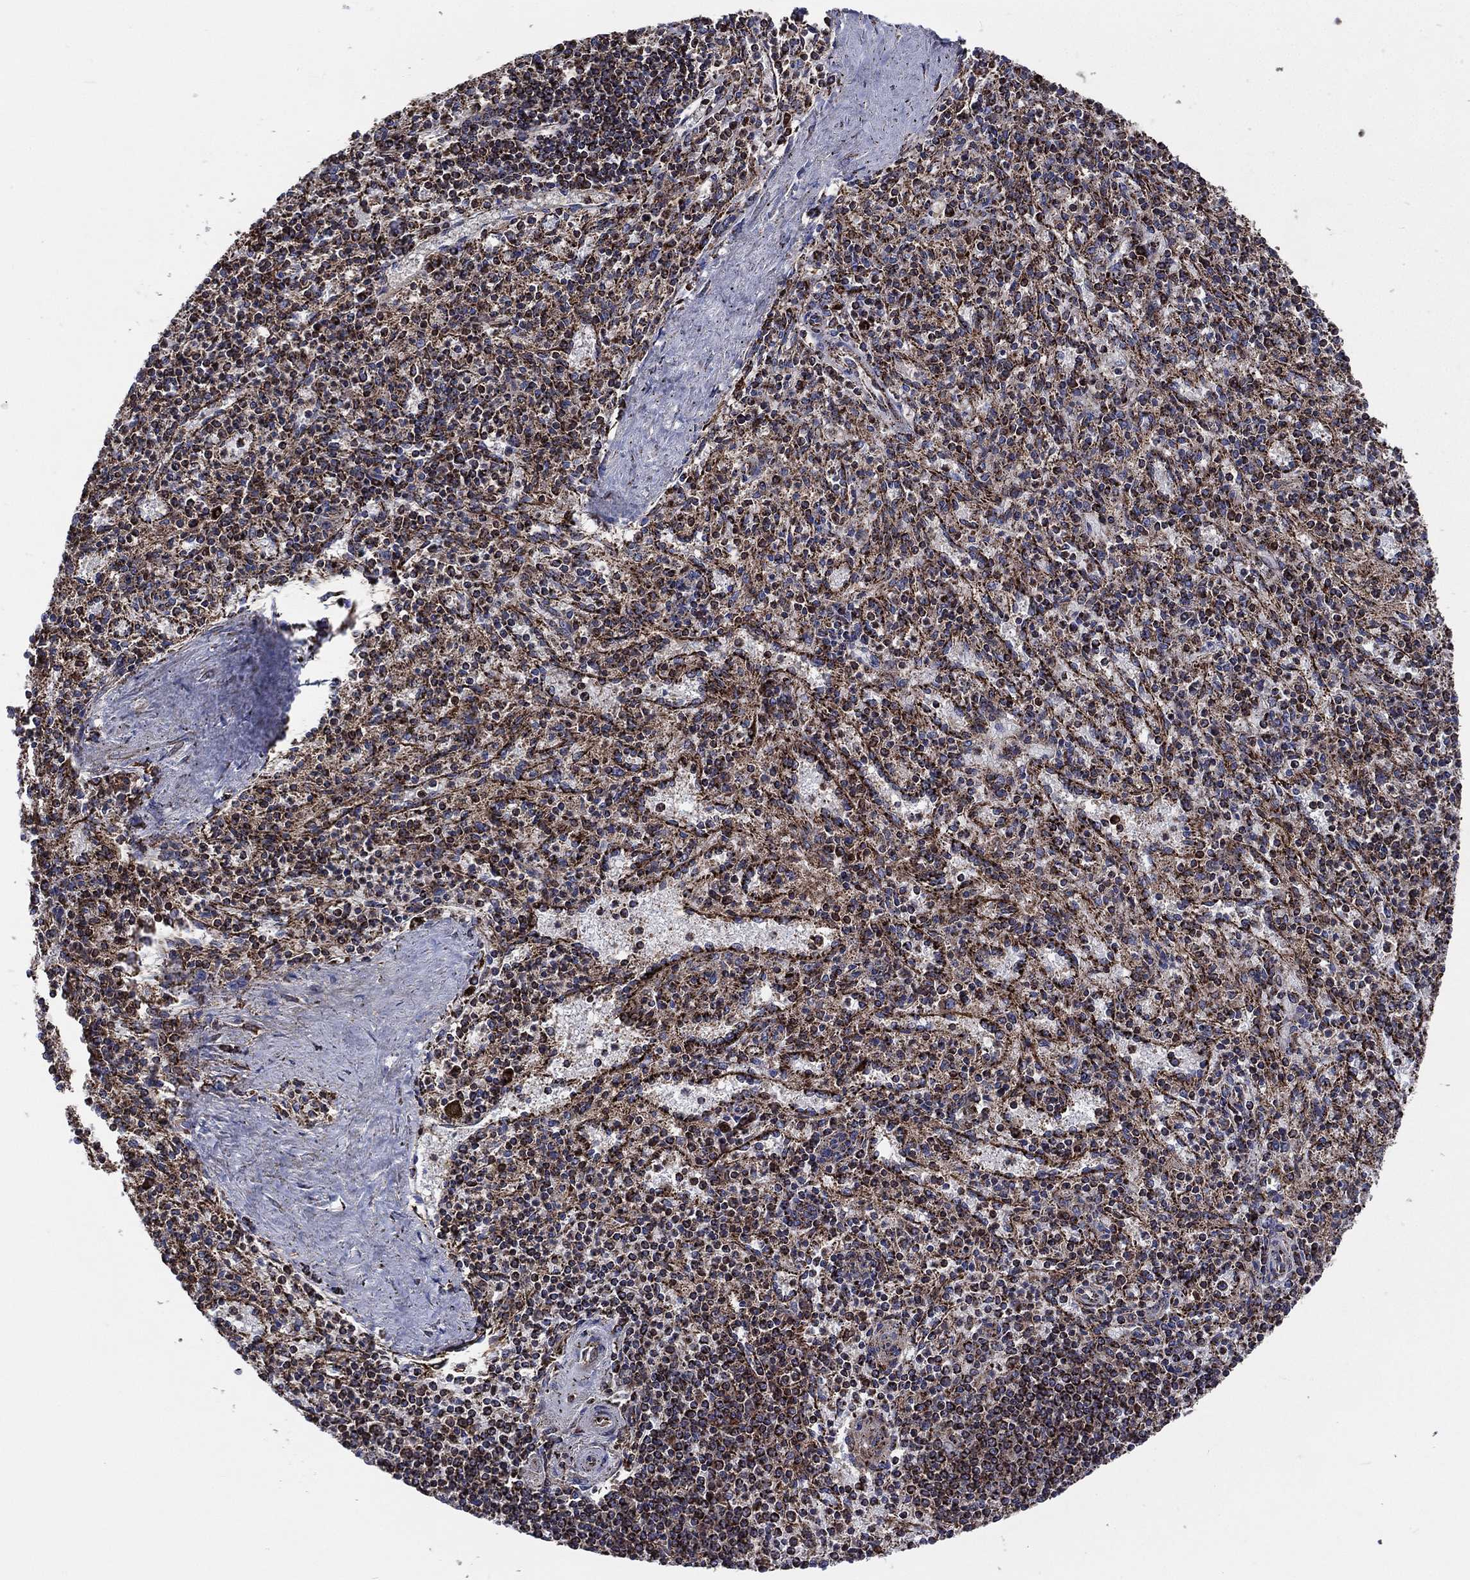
{"staining": {"intensity": "strong", "quantity": "25%-75%", "location": "cytoplasmic/membranous"}, "tissue": "spleen", "cell_type": "Cells in red pulp", "image_type": "normal", "snomed": [{"axis": "morphology", "description": "Normal tissue, NOS"}, {"axis": "topography", "description": "Spleen"}], "caption": "Human spleen stained with a brown dye displays strong cytoplasmic/membranous positive positivity in approximately 25%-75% of cells in red pulp.", "gene": "ANKRD37", "patient": {"sex": "female", "age": 37}}